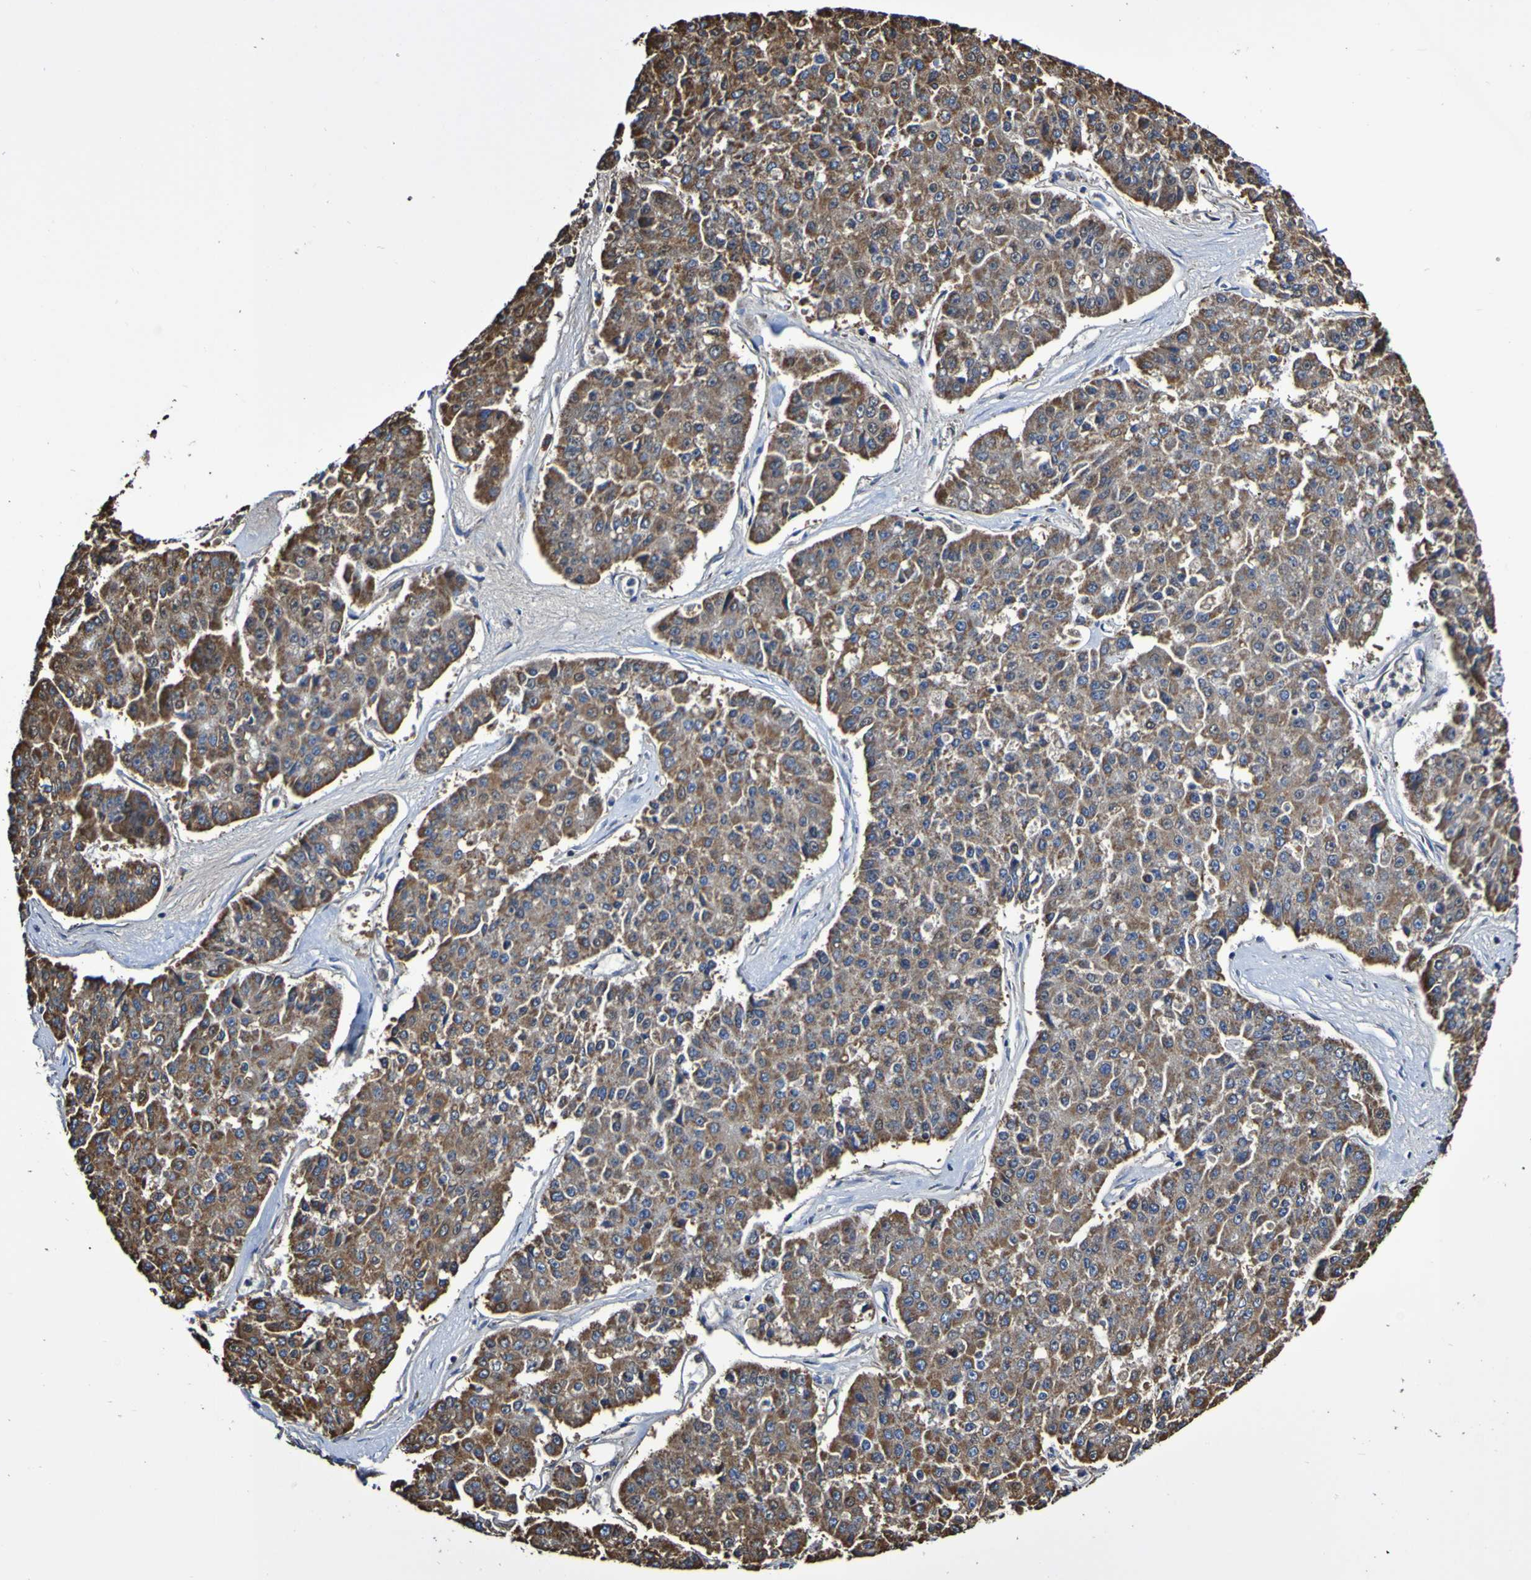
{"staining": {"intensity": "strong", "quantity": ">75%", "location": "cytoplasmic/membranous"}, "tissue": "pancreatic cancer", "cell_type": "Tumor cells", "image_type": "cancer", "snomed": [{"axis": "morphology", "description": "Adenocarcinoma, NOS"}, {"axis": "topography", "description": "Pancreas"}], "caption": "About >75% of tumor cells in pancreatic cancer display strong cytoplasmic/membranous protein expression as visualized by brown immunohistochemical staining.", "gene": "IL18R1", "patient": {"sex": "male", "age": 50}}